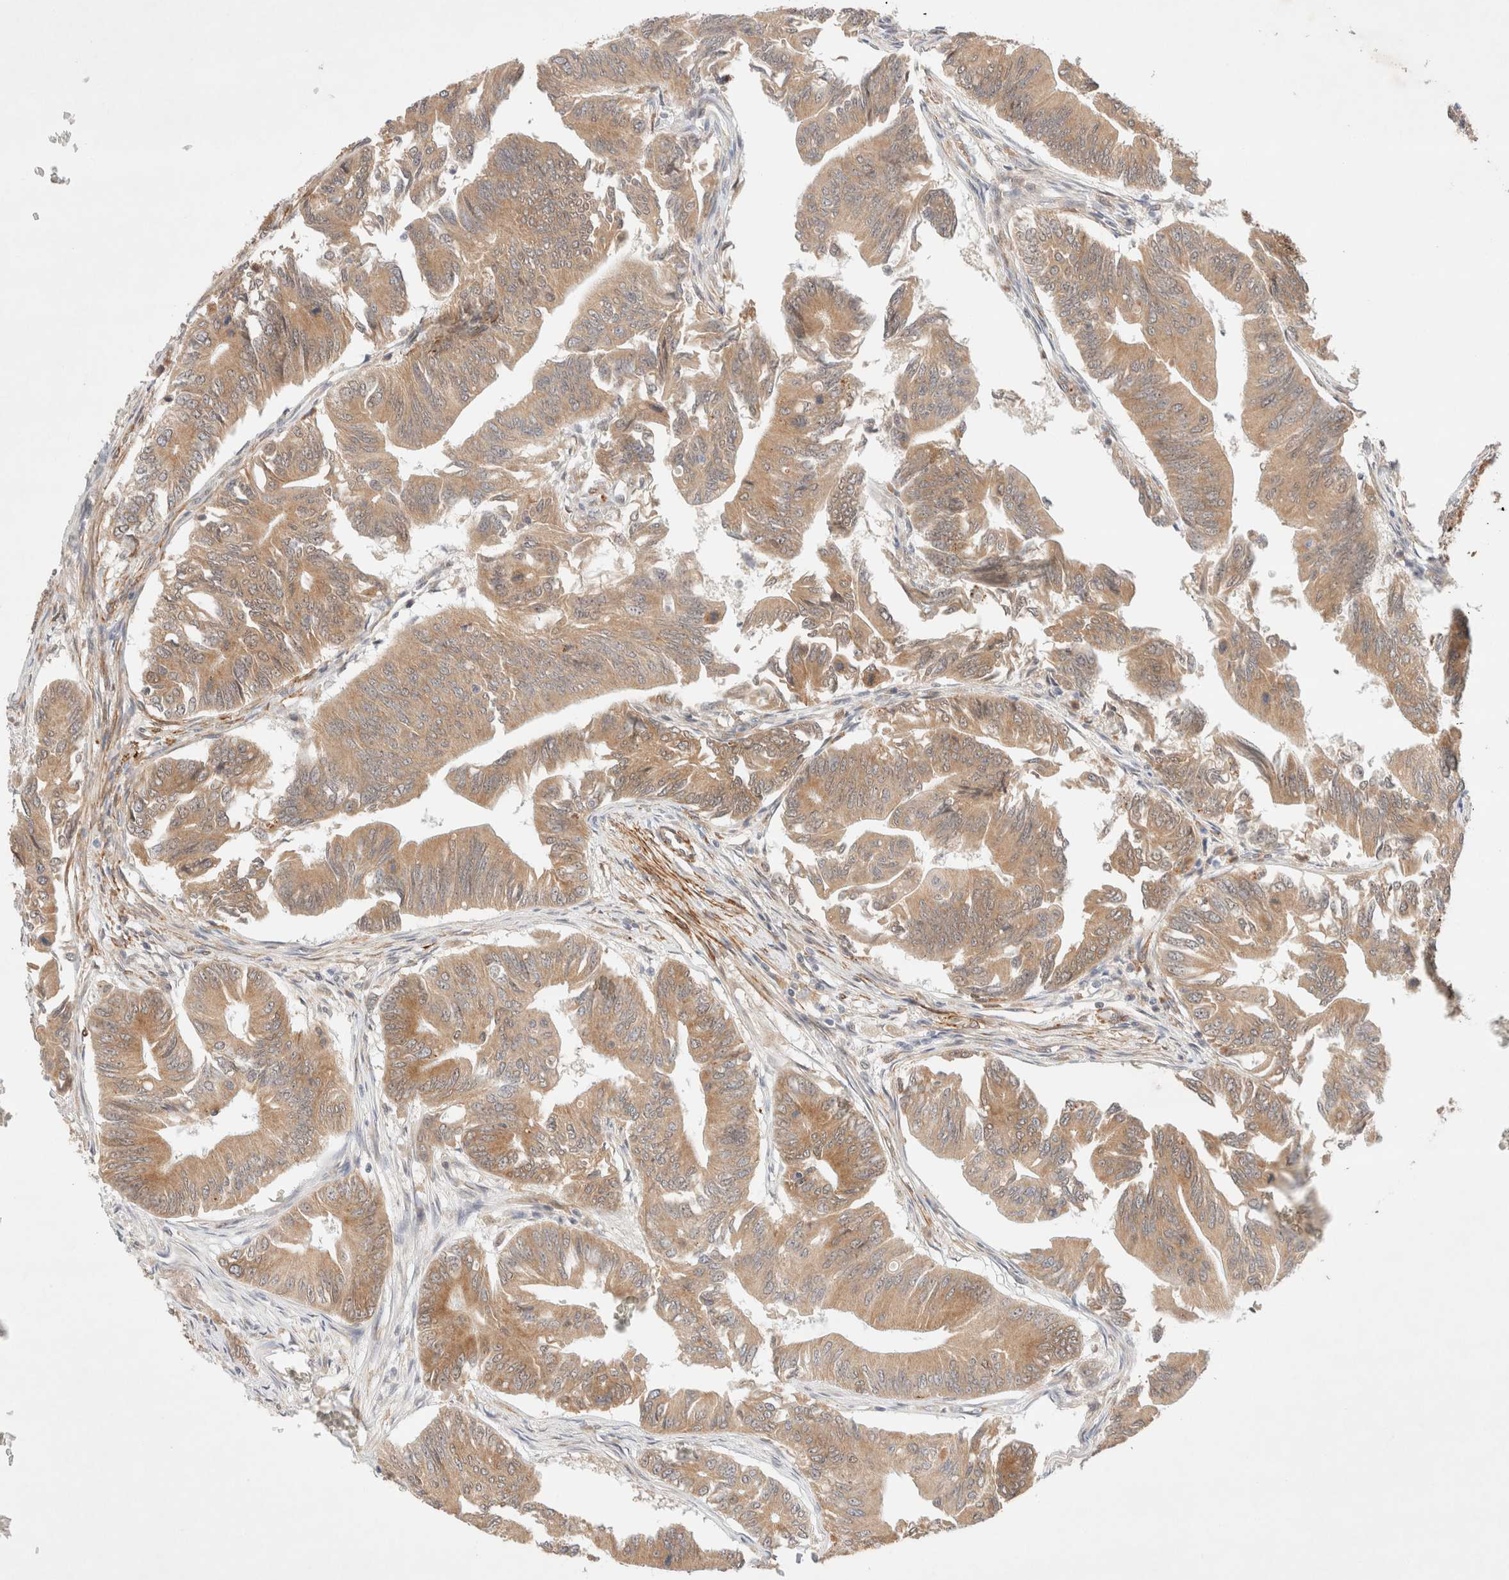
{"staining": {"intensity": "moderate", "quantity": ">75%", "location": "cytoplasmic/membranous"}, "tissue": "colorectal cancer", "cell_type": "Tumor cells", "image_type": "cancer", "snomed": [{"axis": "morphology", "description": "Adenoma, NOS"}, {"axis": "morphology", "description": "Adenocarcinoma, NOS"}, {"axis": "topography", "description": "Colon"}], "caption": "A histopathology image of human colorectal adenoma stained for a protein demonstrates moderate cytoplasmic/membranous brown staining in tumor cells.", "gene": "RRP15", "patient": {"sex": "male", "age": 79}}